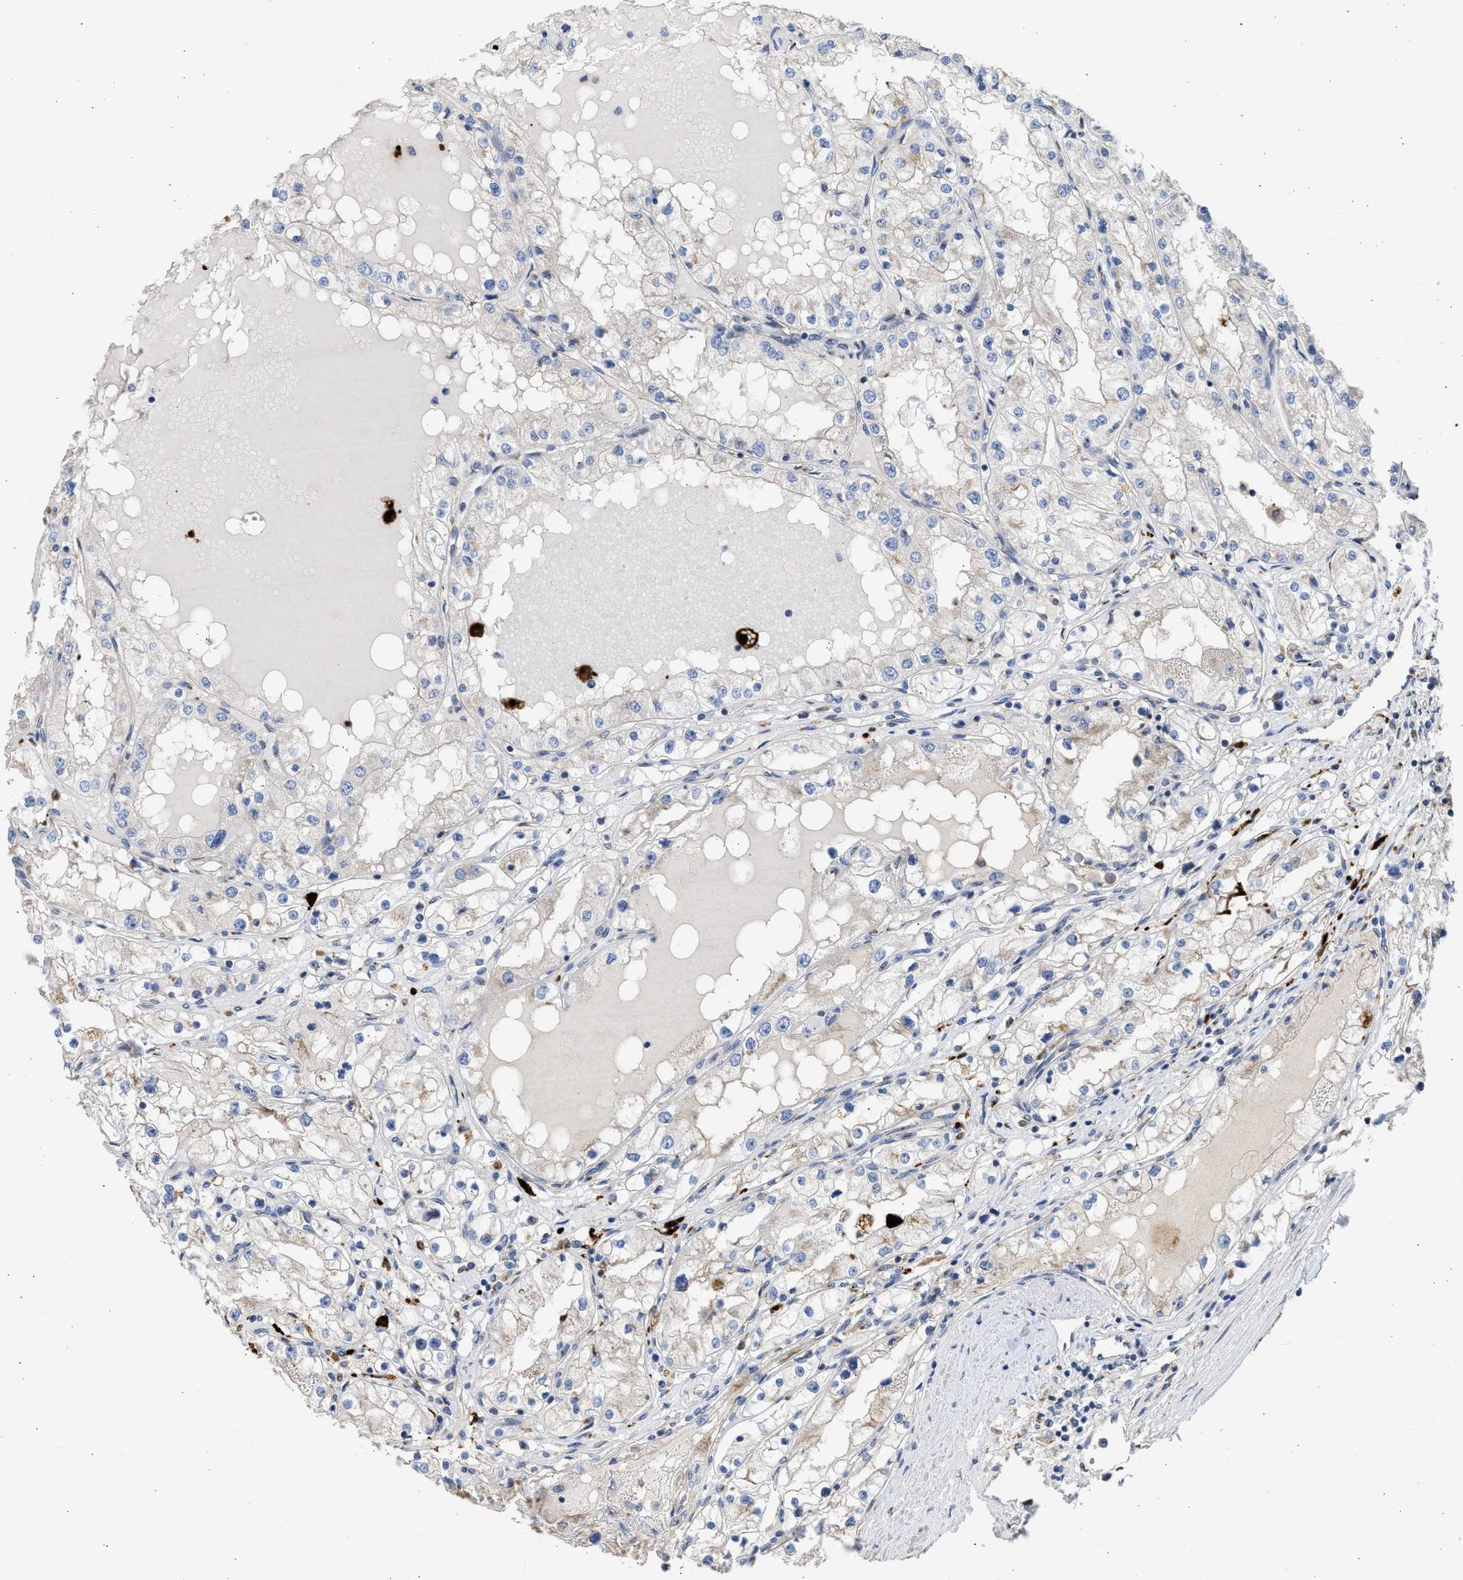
{"staining": {"intensity": "negative", "quantity": "none", "location": "none"}, "tissue": "renal cancer", "cell_type": "Tumor cells", "image_type": "cancer", "snomed": [{"axis": "morphology", "description": "Adenocarcinoma, NOS"}, {"axis": "topography", "description": "Kidney"}], "caption": "DAB (3,3'-diaminobenzidine) immunohistochemical staining of renal cancer displays no significant expression in tumor cells. Brightfield microscopy of immunohistochemistry stained with DAB (brown) and hematoxylin (blue), captured at high magnification.", "gene": "IPO8", "patient": {"sex": "male", "age": 68}}